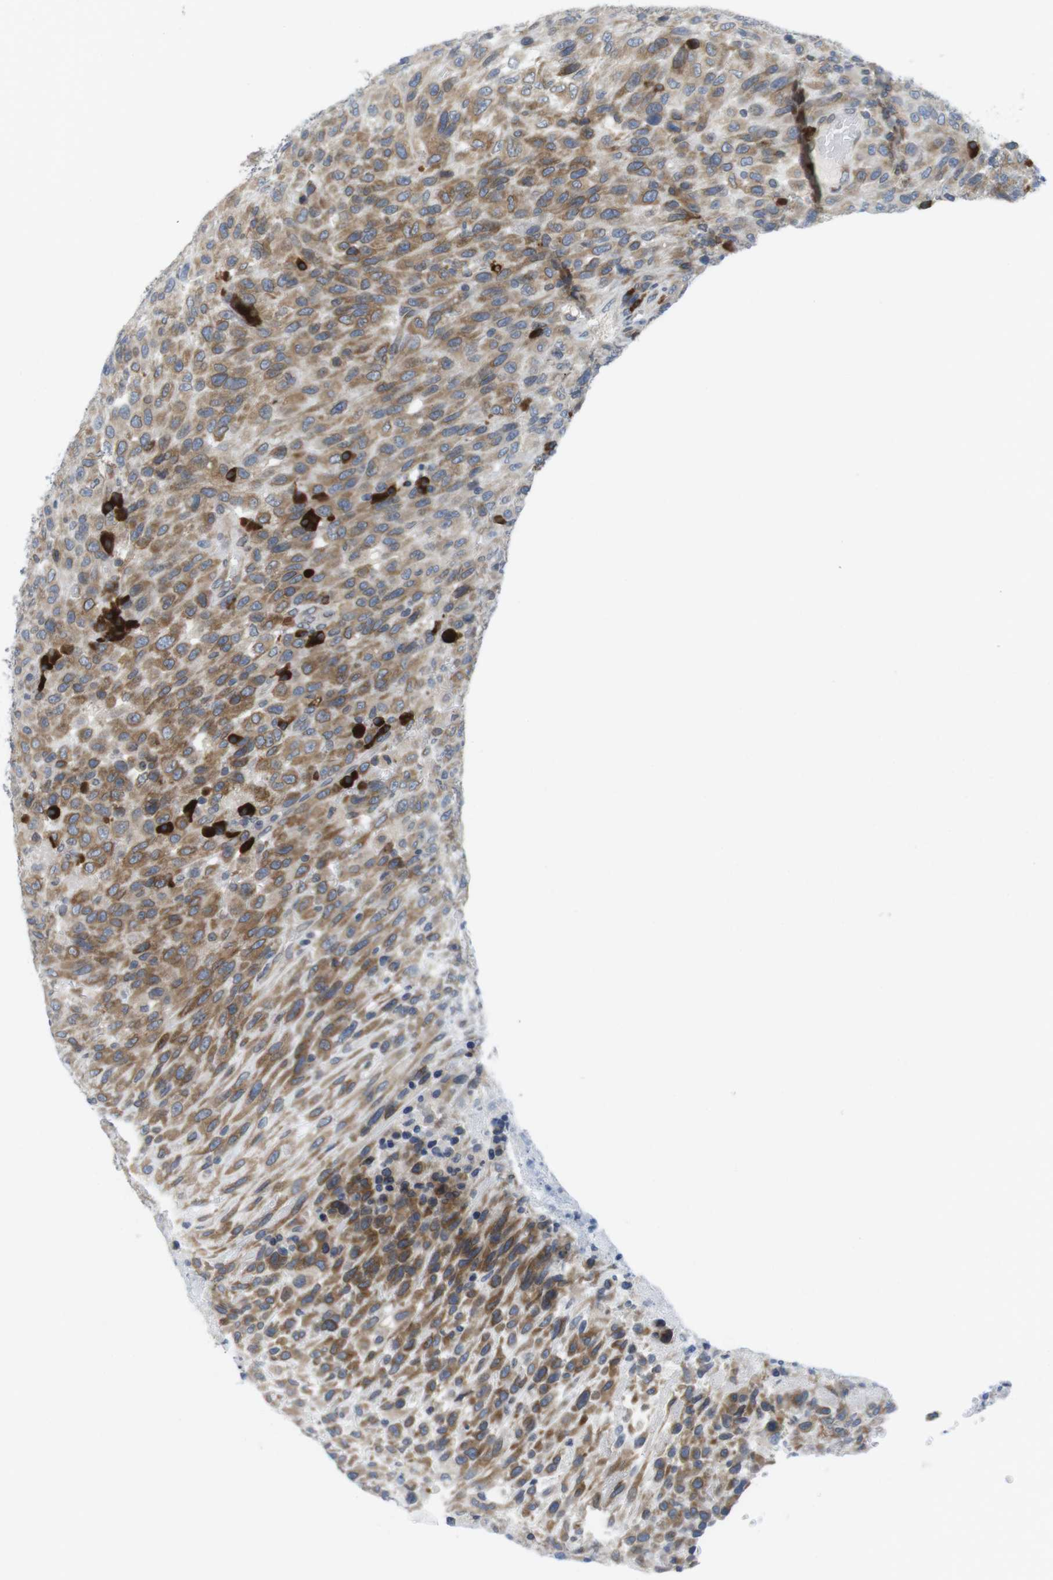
{"staining": {"intensity": "moderate", "quantity": ">75%", "location": "cytoplasmic/membranous"}, "tissue": "urothelial cancer", "cell_type": "Tumor cells", "image_type": "cancer", "snomed": [{"axis": "morphology", "description": "Urothelial carcinoma, High grade"}, {"axis": "topography", "description": "Urinary bladder"}], "caption": "DAB immunohistochemical staining of human urothelial carcinoma (high-grade) demonstrates moderate cytoplasmic/membranous protein expression in about >75% of tumor cells. The protein is stained brown, and the nuclei are stained in blue (DAB IHC with brightfield microscopy, high magnification).", "gene": "ERGIC3", "patient": {"sex": "male", "age": 66}}